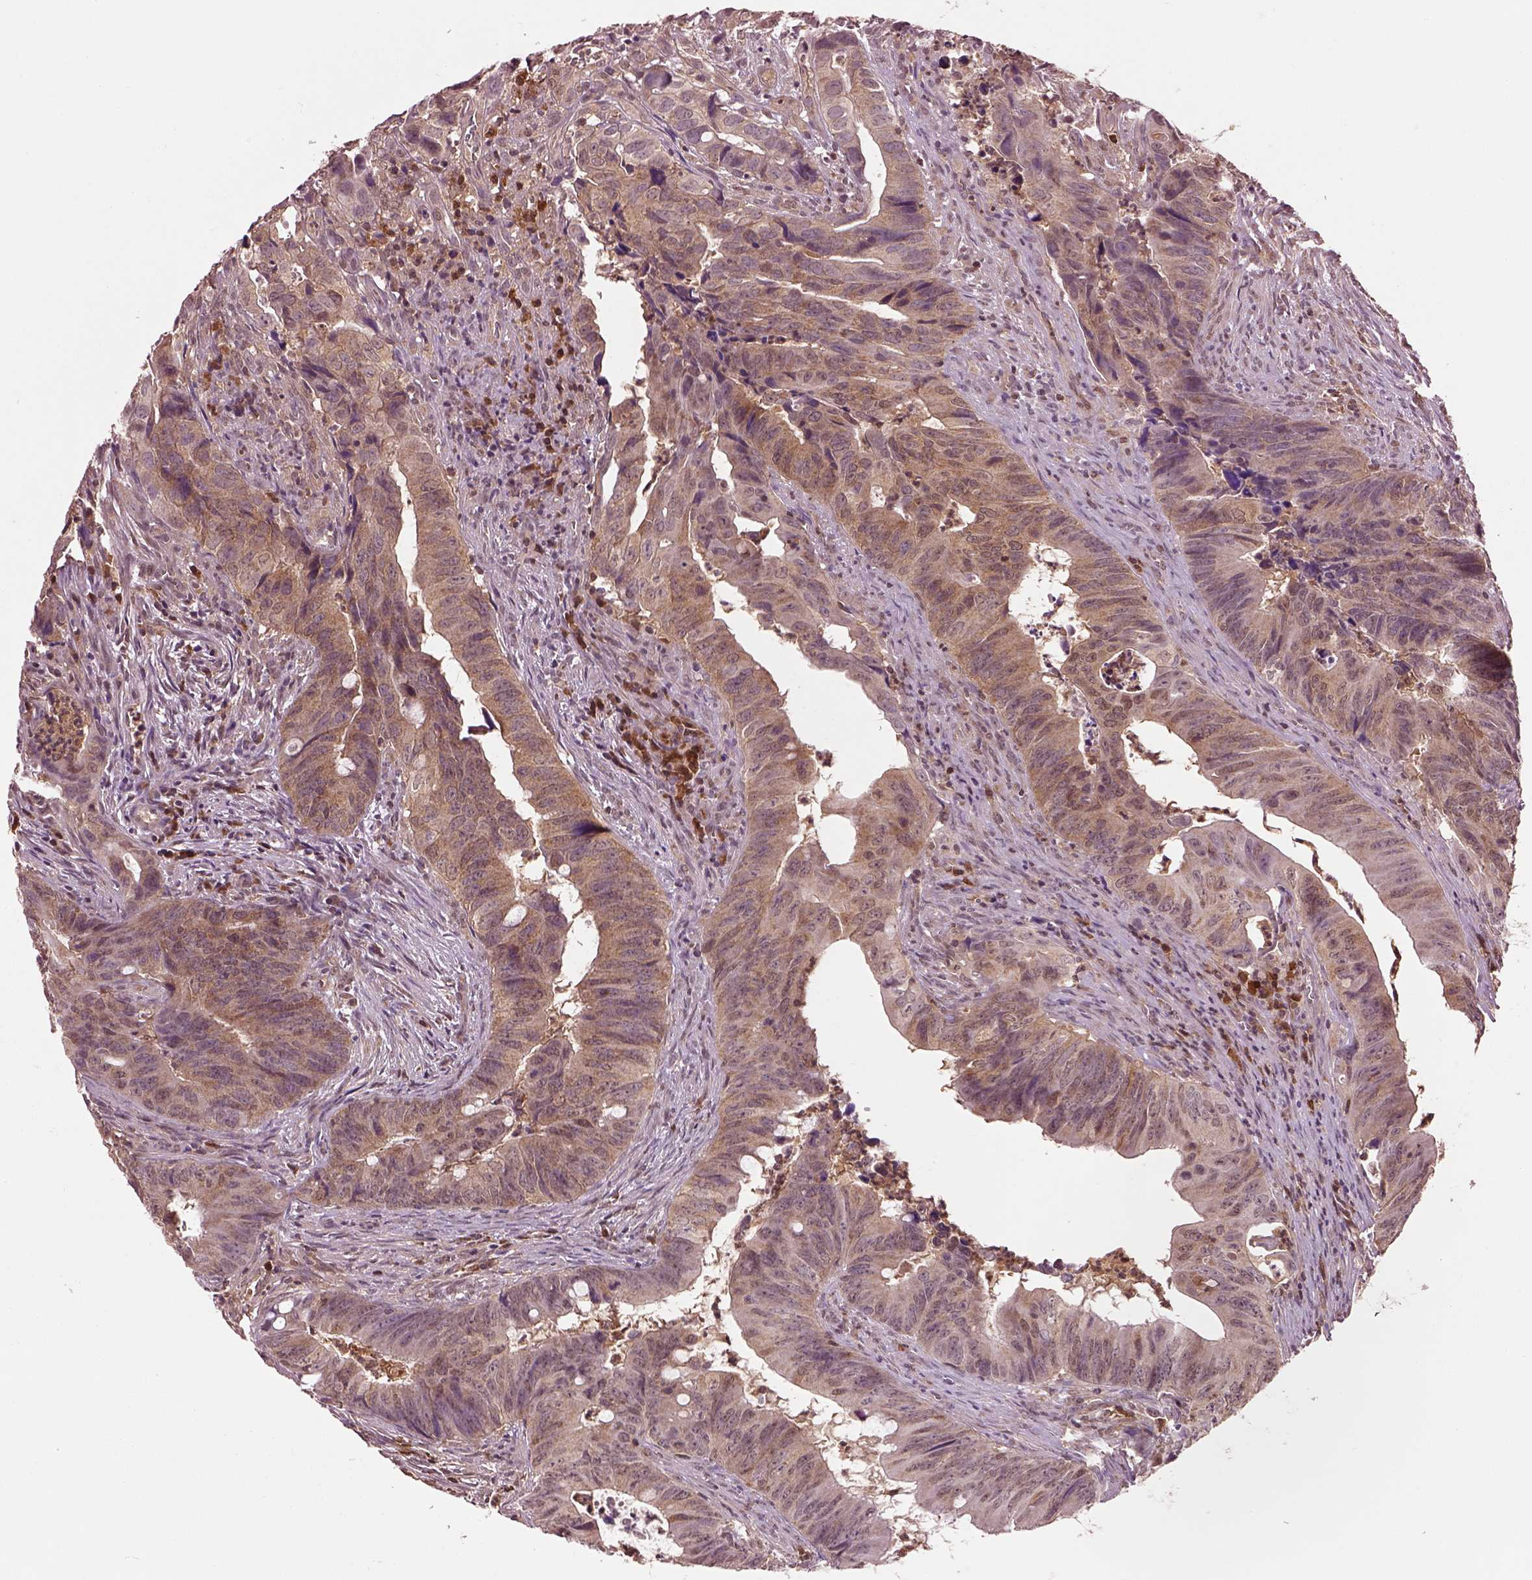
{"staining": {"intensity": "moderate", "quantity": ">75%", "location": "cytoplasmic/membranous"}, "tissue": "colorectal cancer", "cell_type": "Tumor cells", "image_type": "cancer", "snomed": [{"axis": "morphology", "description": "Adenocarcinoma, NOS"}, {"axis": "topography", "description": "Colon"}], "caption": "This histopathology image demonstrates immunohistochemistry staining of colorectal cancer, with medium moderate cytoplasmic/membranous expression in about >75% of tumor cells.", "gene": "MDP1", "patient": {"sex": "female", "age": 82}}